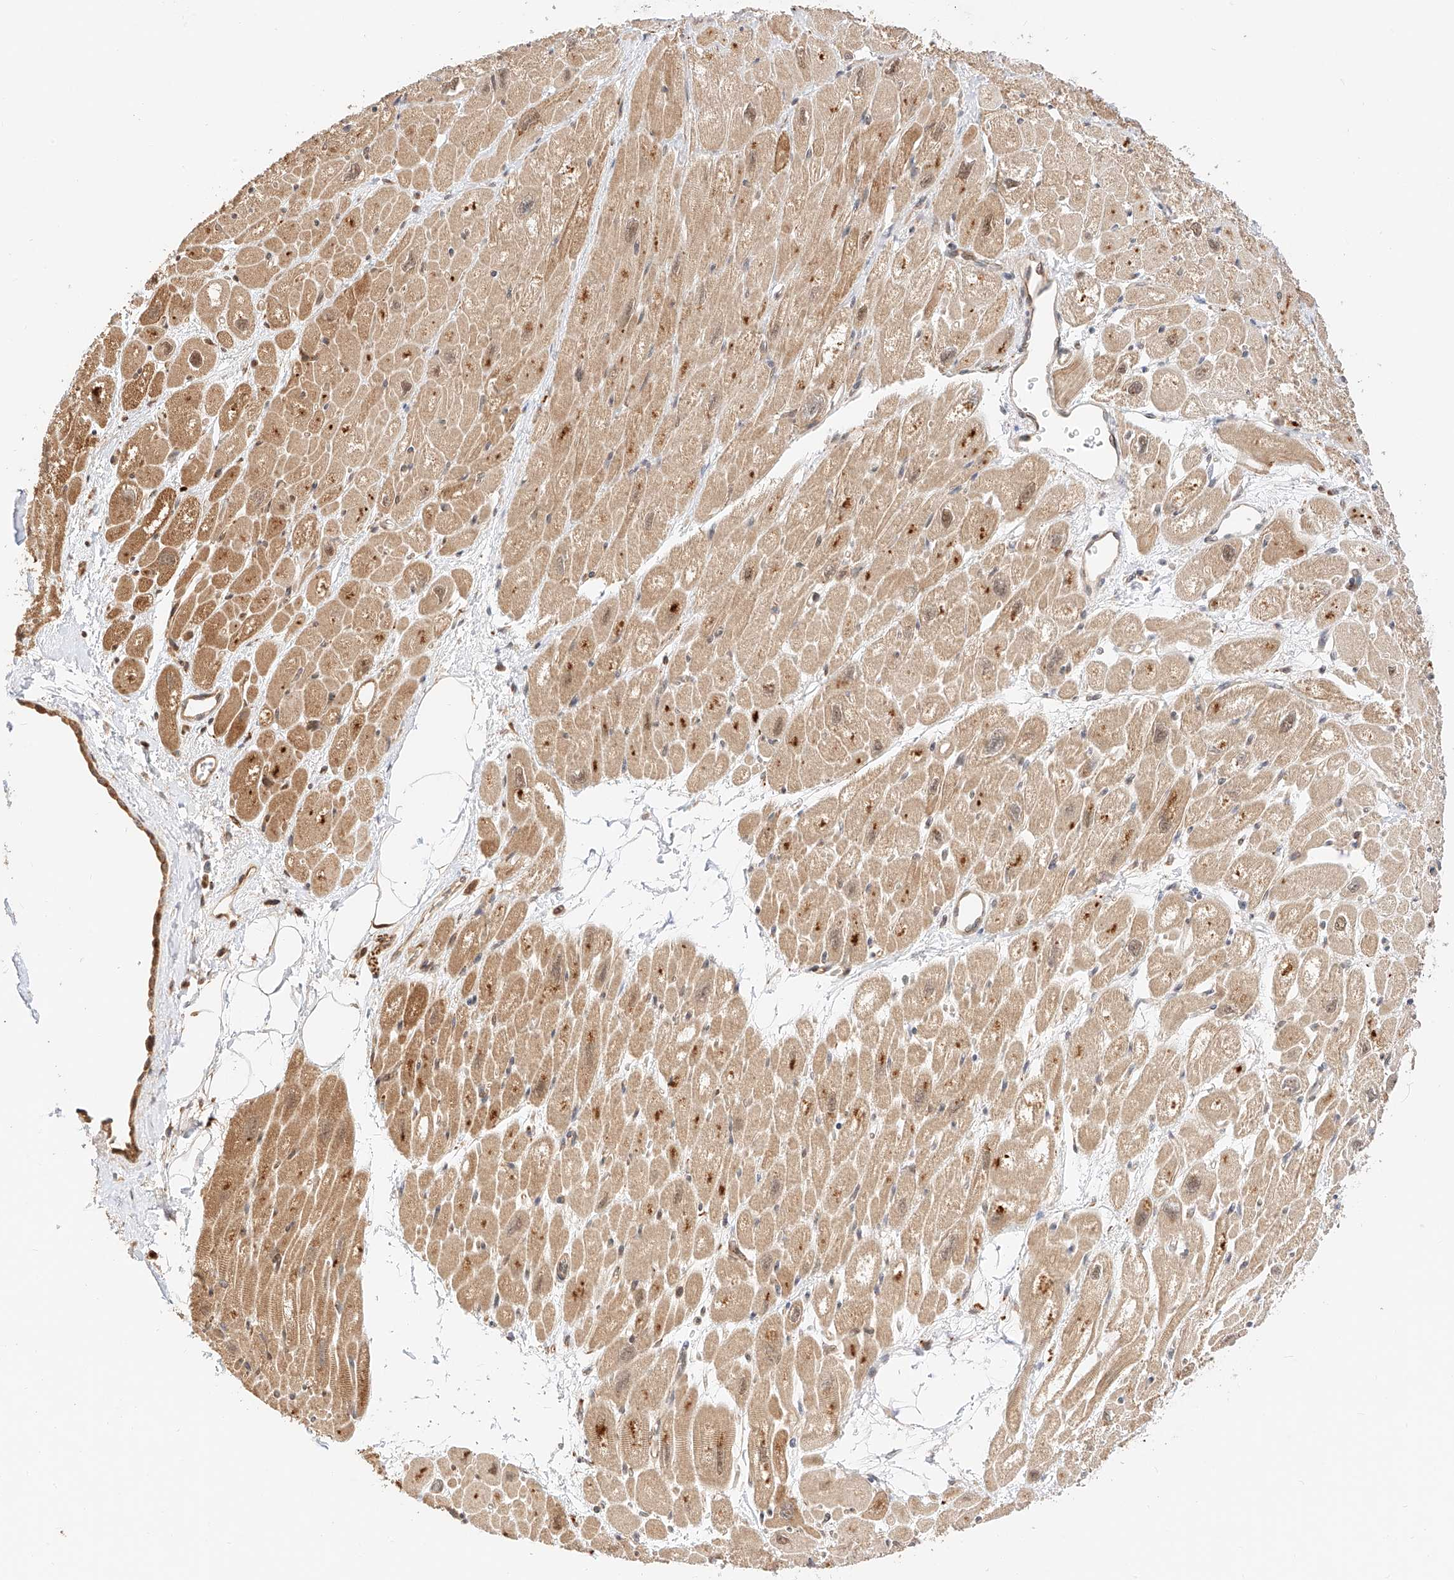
{"staining": {"intensity": "moderate", "quantity": ">75%", "location": "cytoplasmic/membranous"}, "tissue": "heart muscle", "cell_type": "Cardiomyocytes", "image_type": "normal", "snomed": [{"axis": "morphology", "description": "Normal tissue, NOS"}, {"axis": "topography", "description": "Heart"}], "caption": "Heart muscle stained with DAB (3,3'-diaminobenzidine) IHC shows medium levels of moderate cytoplasmic/membranous positivity in about >75% of cardiomyocytes. (DAB IHC with brightfield microscopy, high magnification).", "gene": "EIF4H", "patient": {"sex": "male", "age": 50}}